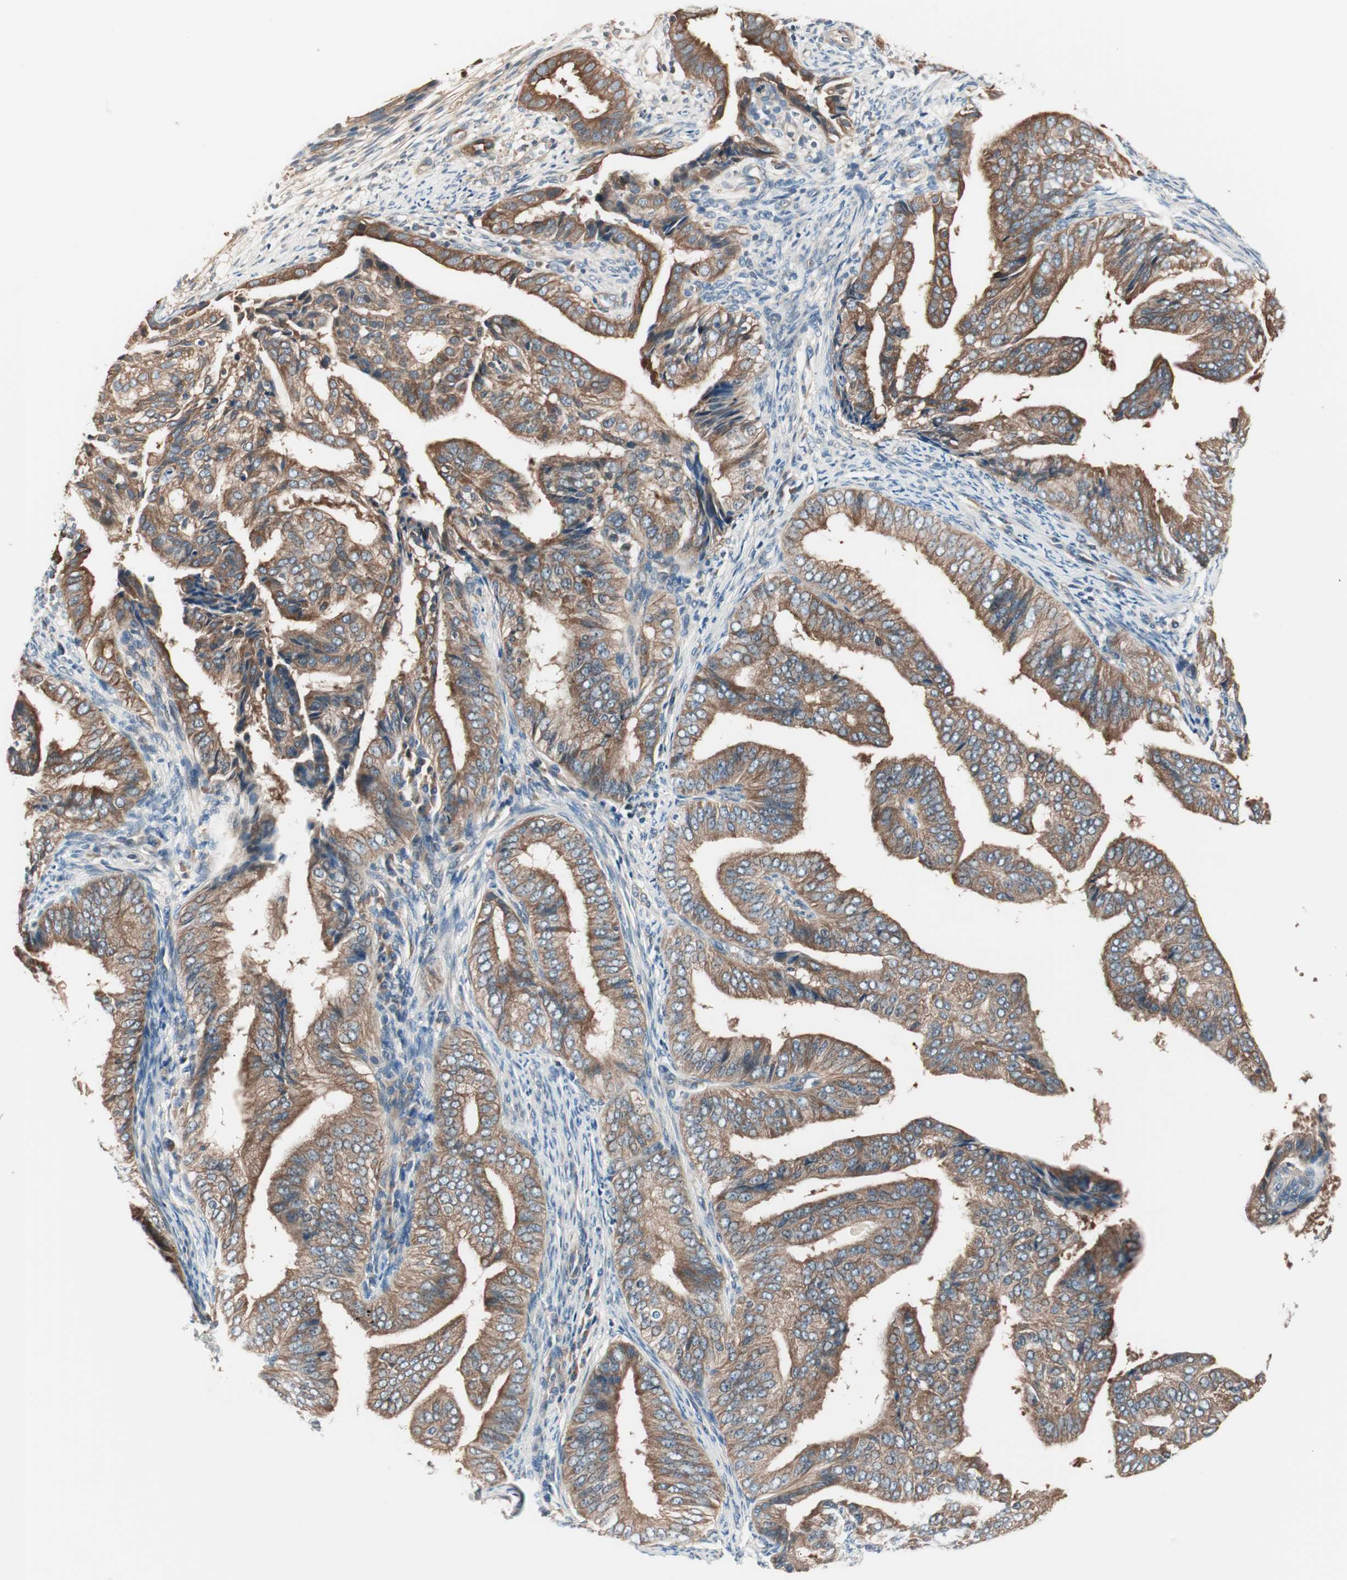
{"staining": {"intensity": "strong", "quantity": ">75%", "location": "cytoplasmic/membranous"}, "tissue": "endometrial cancer", "cell_type": "Tumor cells", "image_type": "cancer", "snomed": [{"axis": "morphology", "description": "Adenocarcinoma, NOS"}, {"axis": "topography", "description": "Endometrium"}], "caption": "Adenocarcinoma (endometrial) stained for a protein exhibits strong cytoplasmic/membranous positivity in tumor cells.", "gene": "TSG101", "patient": {"sex": "female", "age": 58}}